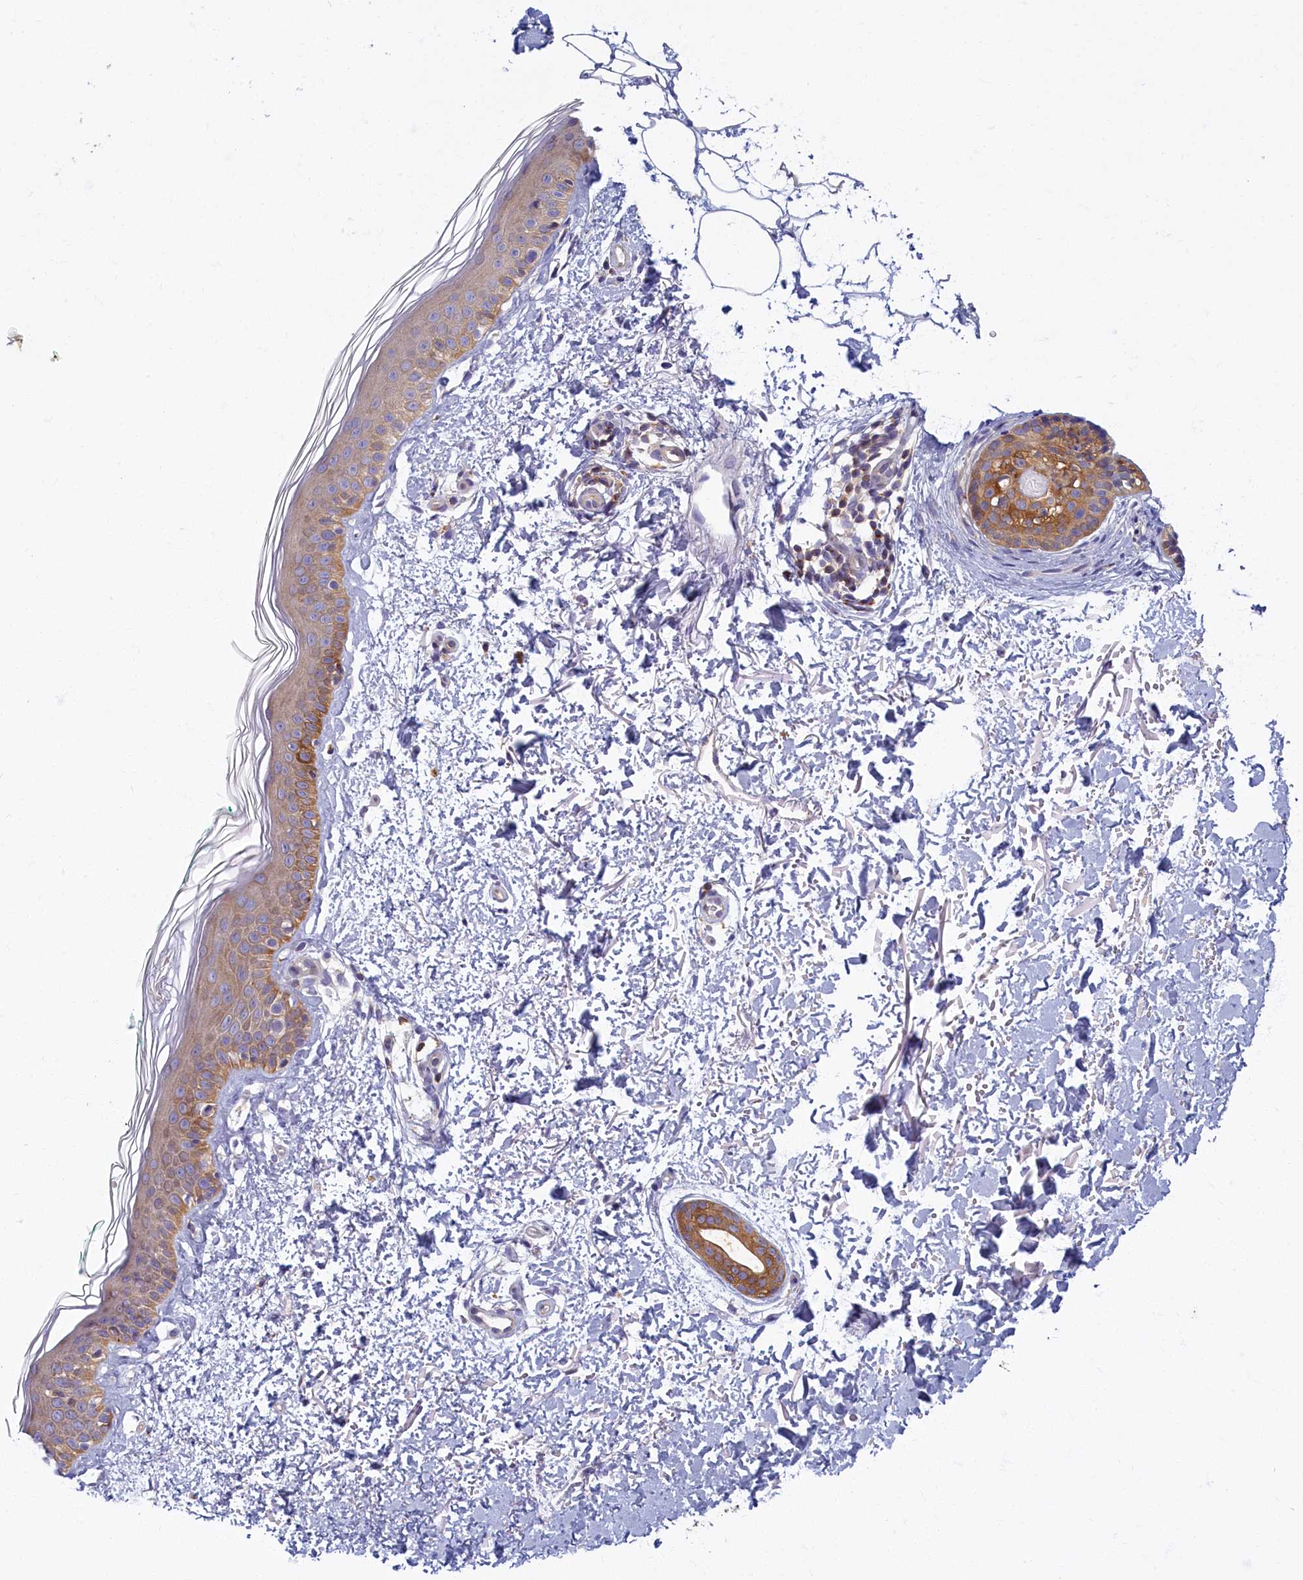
{"staining": {"intensity": "negative", "quantity": "none", "location": "none"}, "tissue": "skin", "cell_type": "Fibroblasts", "image_type": "normal", "snomed": [{"axis": "morphology", "description": "Normal tissue, NOS"}, {"axis": "topography", "description": "Skin"}], "caption": "Skin stained for a protein using IHC displays no expression fibroblasts.", "gene": "NOL10", "patient": {"sex": "male", "age": 66}}